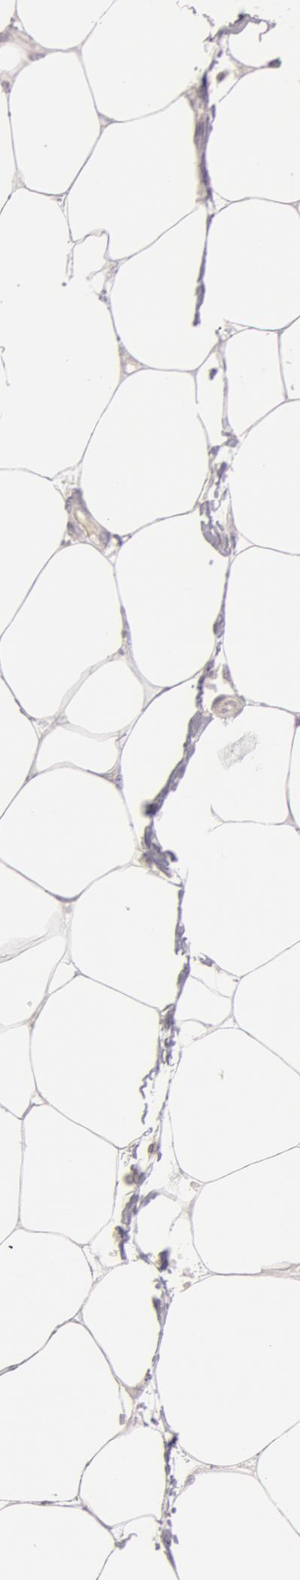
{"staining": {"intensity": "weak", "quantity": "<25%", "location": "cytoplasmic/membranous"}, "tissue": "pancreatic cancer", "cell_type": "Tumor cells", "image_type": "cancer", "snomed": [{"axis": "morphology", "description": "Adenocarcinoma, NOS"}, {"axis": "topography", "description": "Pancreas"}, {"axis": "topography", "description": "Stomach, upper"}], "caption": "IHC micrograph of human adenocarcinoma (pancreatic) stained for a protein (brown), which demonstrates no staining in tumor cells.", "gene": "RALGAPA1", "patient": {"sex": "male", "age": 77}}